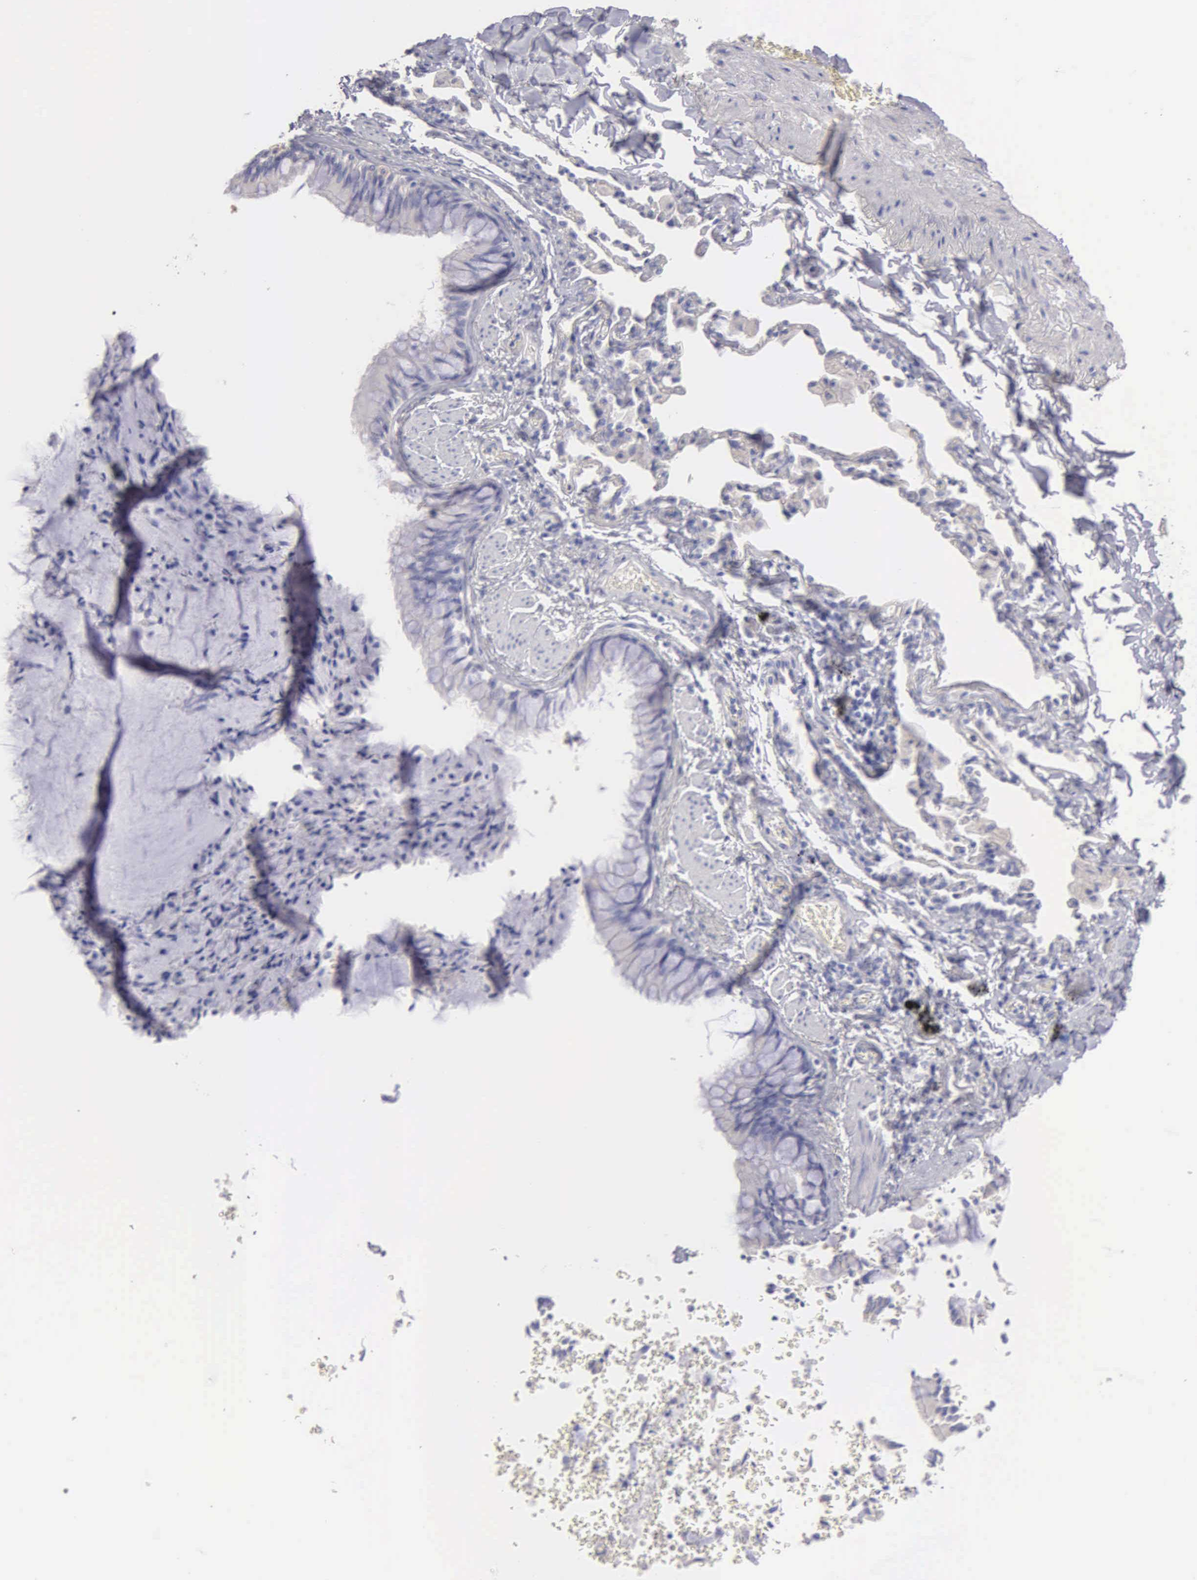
{"staining": {"intensity": "negative", "quantity": "none", "location": "none"}, "tissue": "bronchus", "cell_type": "Respiratory epithelial cells", "image_type": "normal", "snomed": [{"axis": "morphology", "description": "Normal tissue, NOS"}, {"axis": "topography", "description": "Lung"}], "caption": "Respiratory epithelial cells are negative for protein expression in unremarkable human bronchus. (DAB (3,3'-diaminobenzidine) immunohistochemistry (IHC) visualized using brightfield microscopy, high magnification).", "gene": "APP", "patient": {"sex": "male", "age": 54}}